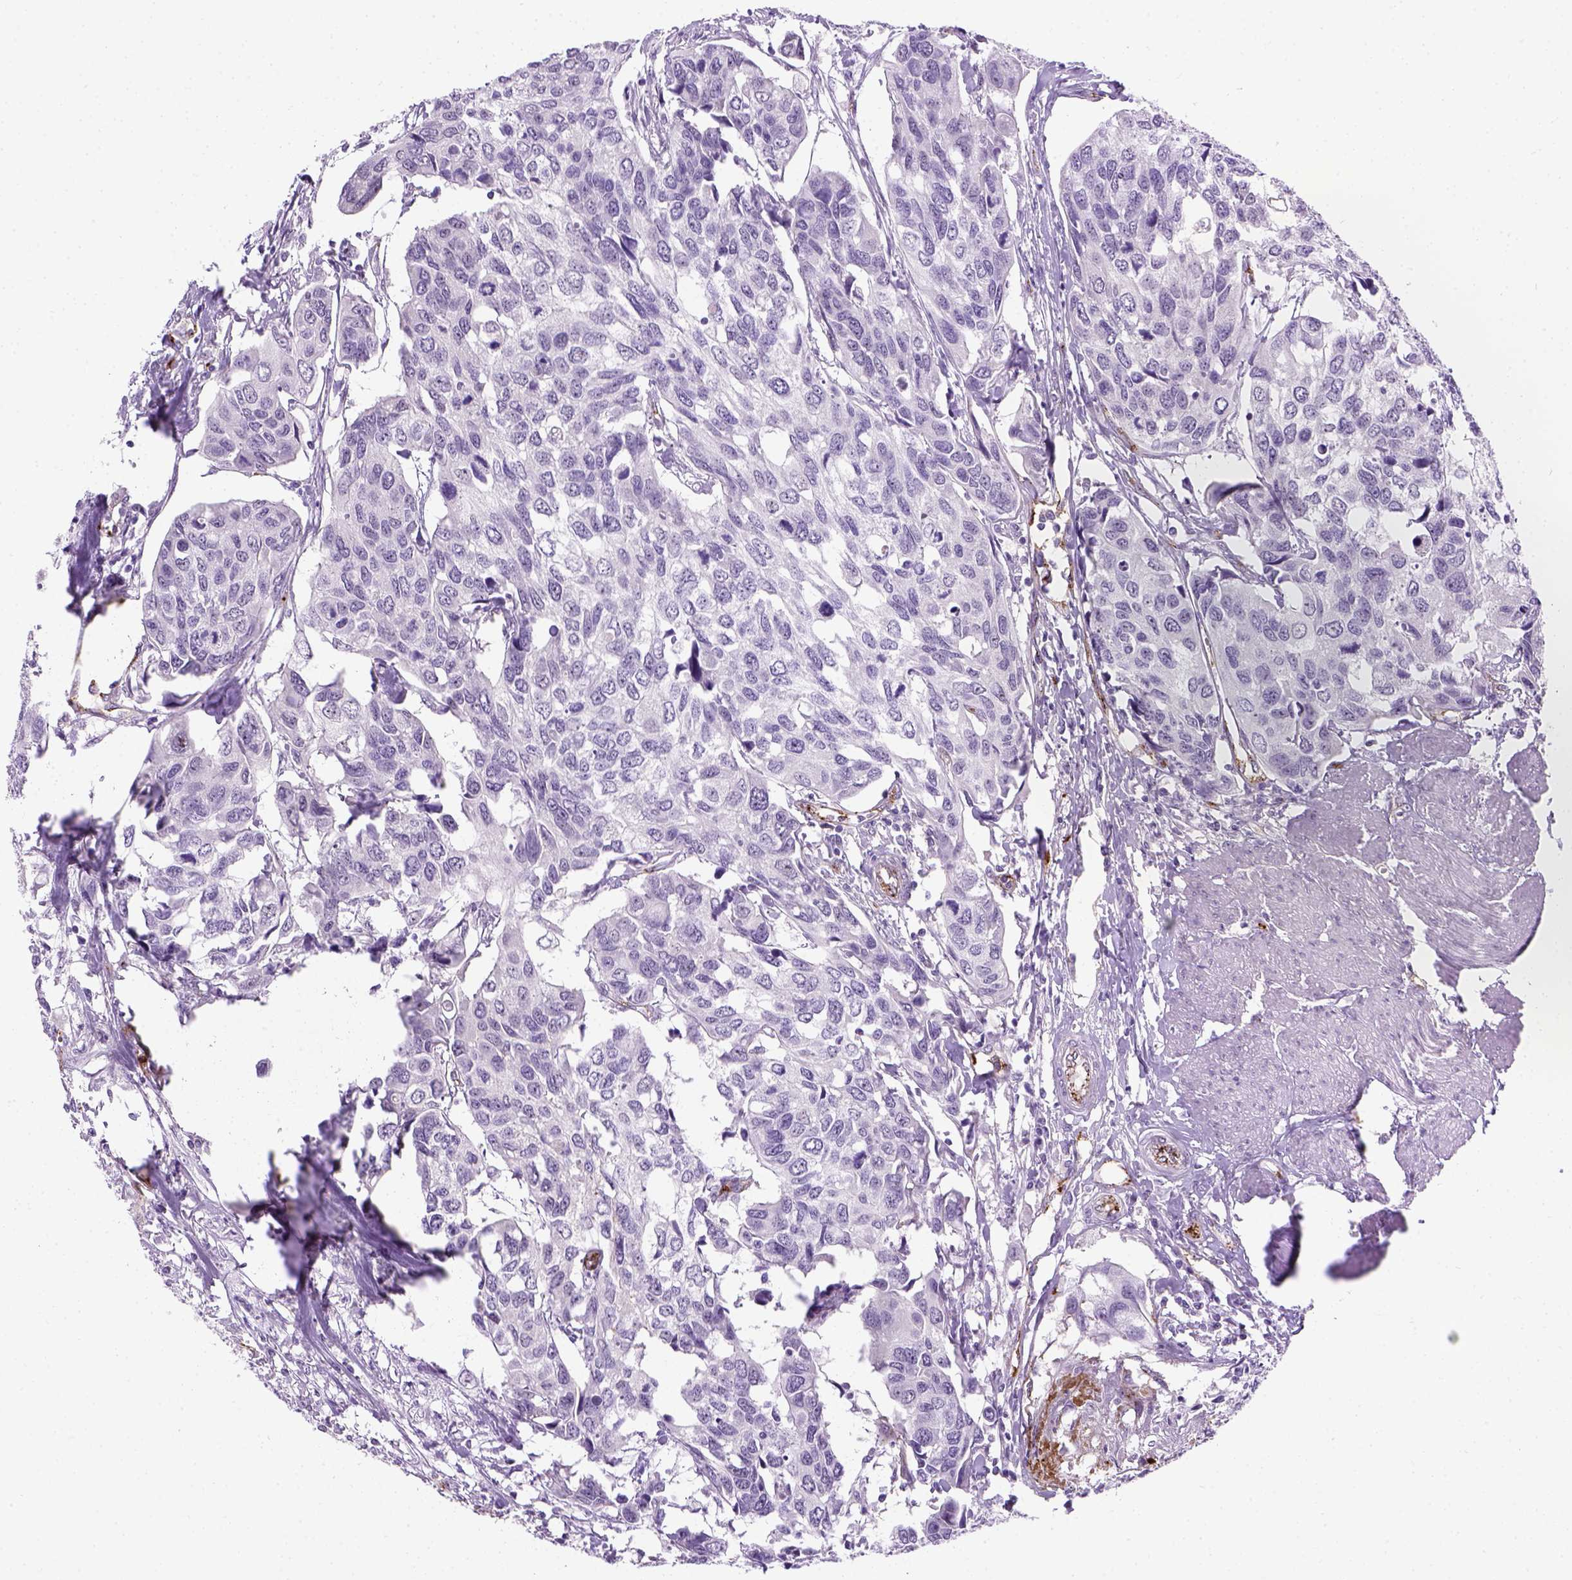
{"staining": {"intensity": "negative", "quantity": "none", "location": "none"}, "tissue": "urothelial cancer", "cell_type": "Tumor cells", "image_type": "cancer", "snomed": [{"axis": "morphology", "description": "Urothelial carcinoma, High grade"}, {"axis": "topography", "description": "Urinary bladder"}], "caption": "IHC of human high-grade urothelial carcinoma demonstrates no expression in tumor cells.", "gene": "VWF", "patient": {"sex": "male", "age": 60}}